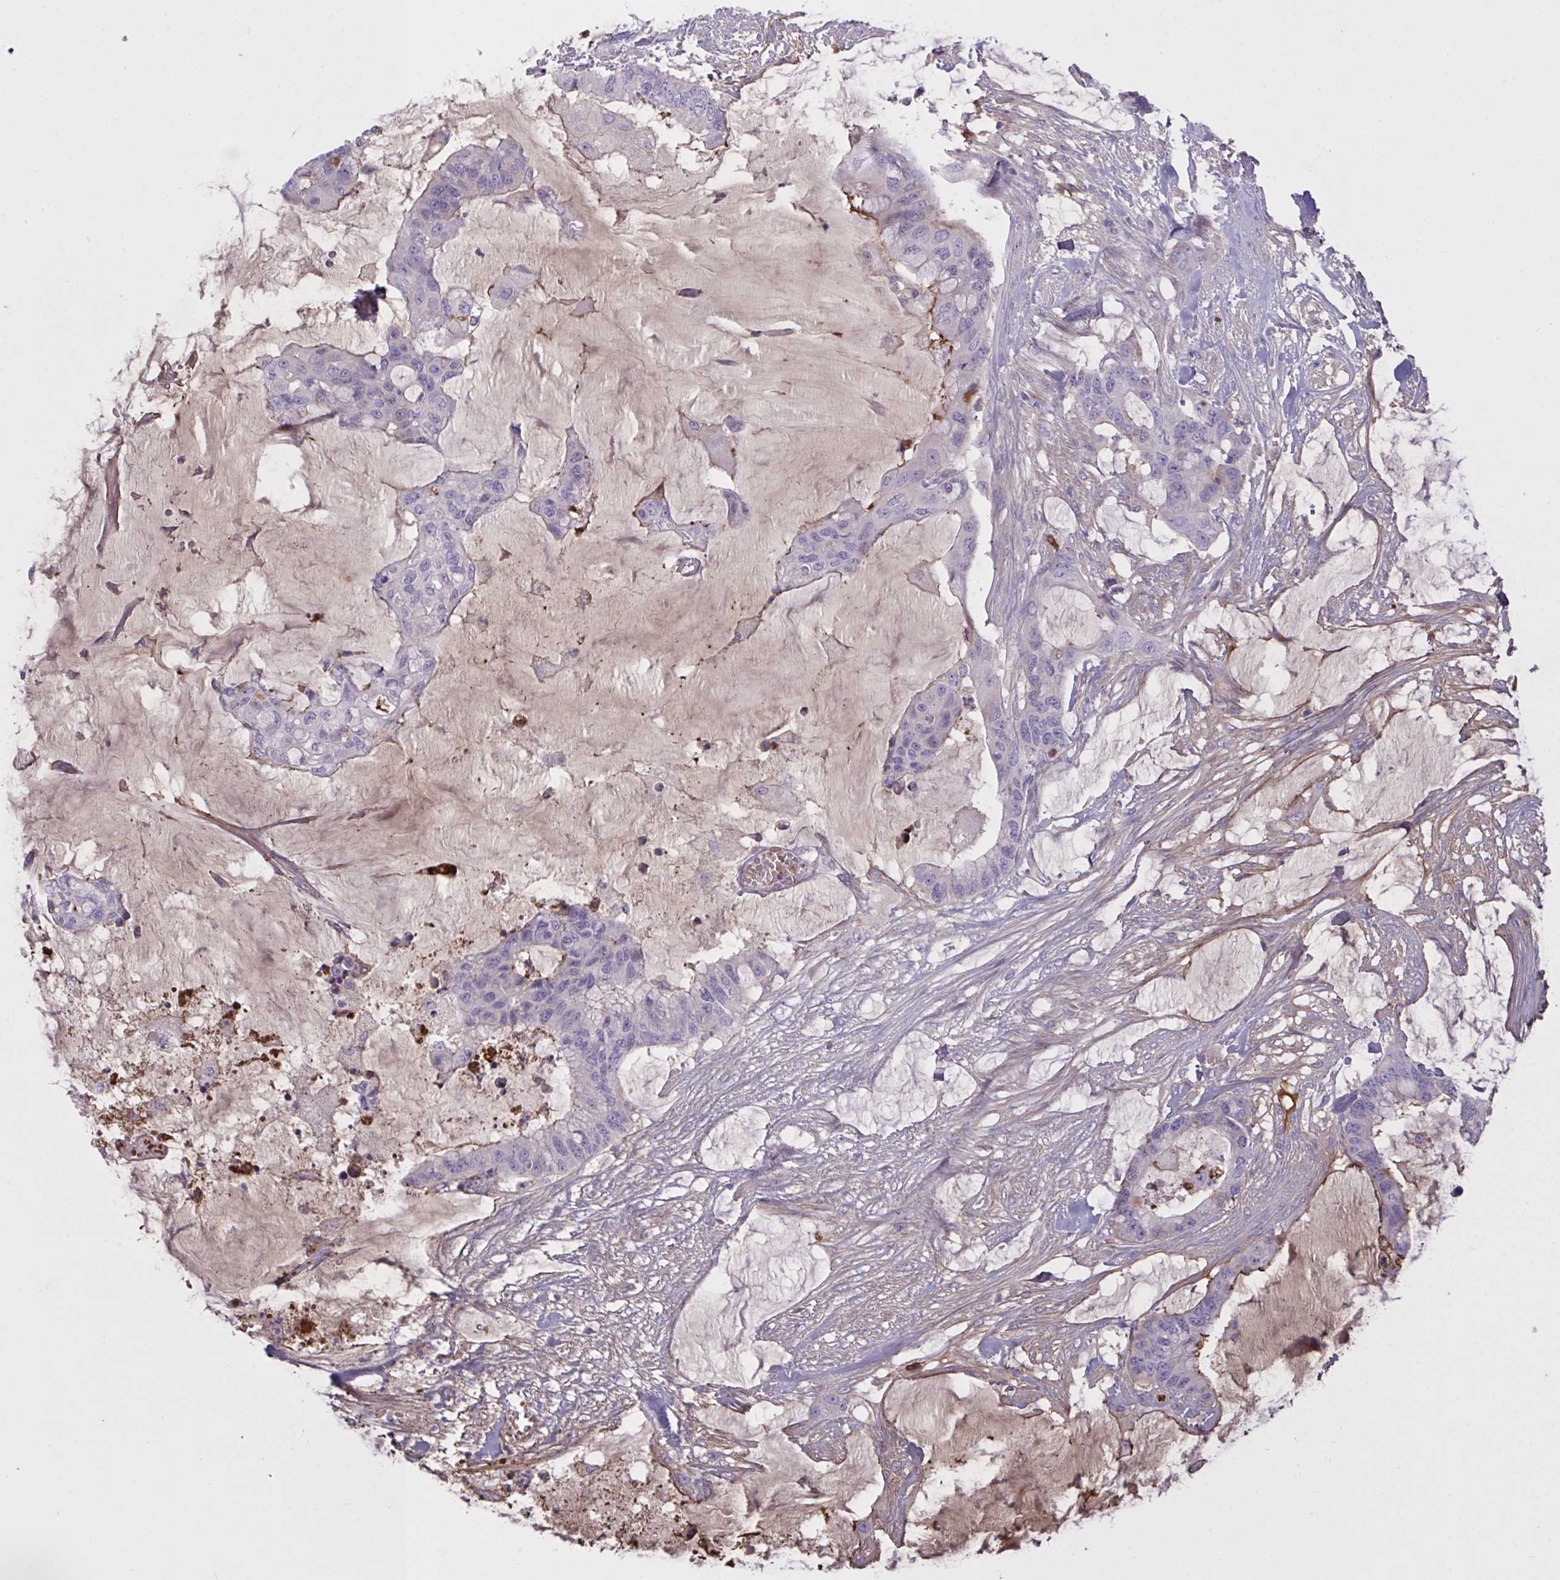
{"staining": {"intensity": "negative", "quantity": "none", "location": "none"}, "tissue": "colorectal cancer", "cell_type": "Tumor cells", "image_type": "cancer", "snomed": [{"axis": "morphology", "description": "Adenocarcinoma, NOS"}, {"axis": "topography", "description": "Rectum"}], "caption": "An IHC histopathology image of colorectal adenocarcinoma is shown. There is no staining in tumor cells of colorectal adenocarcinoma.", "gene": "IL1R1", "patient": {"sex": "female", "age": 59}}